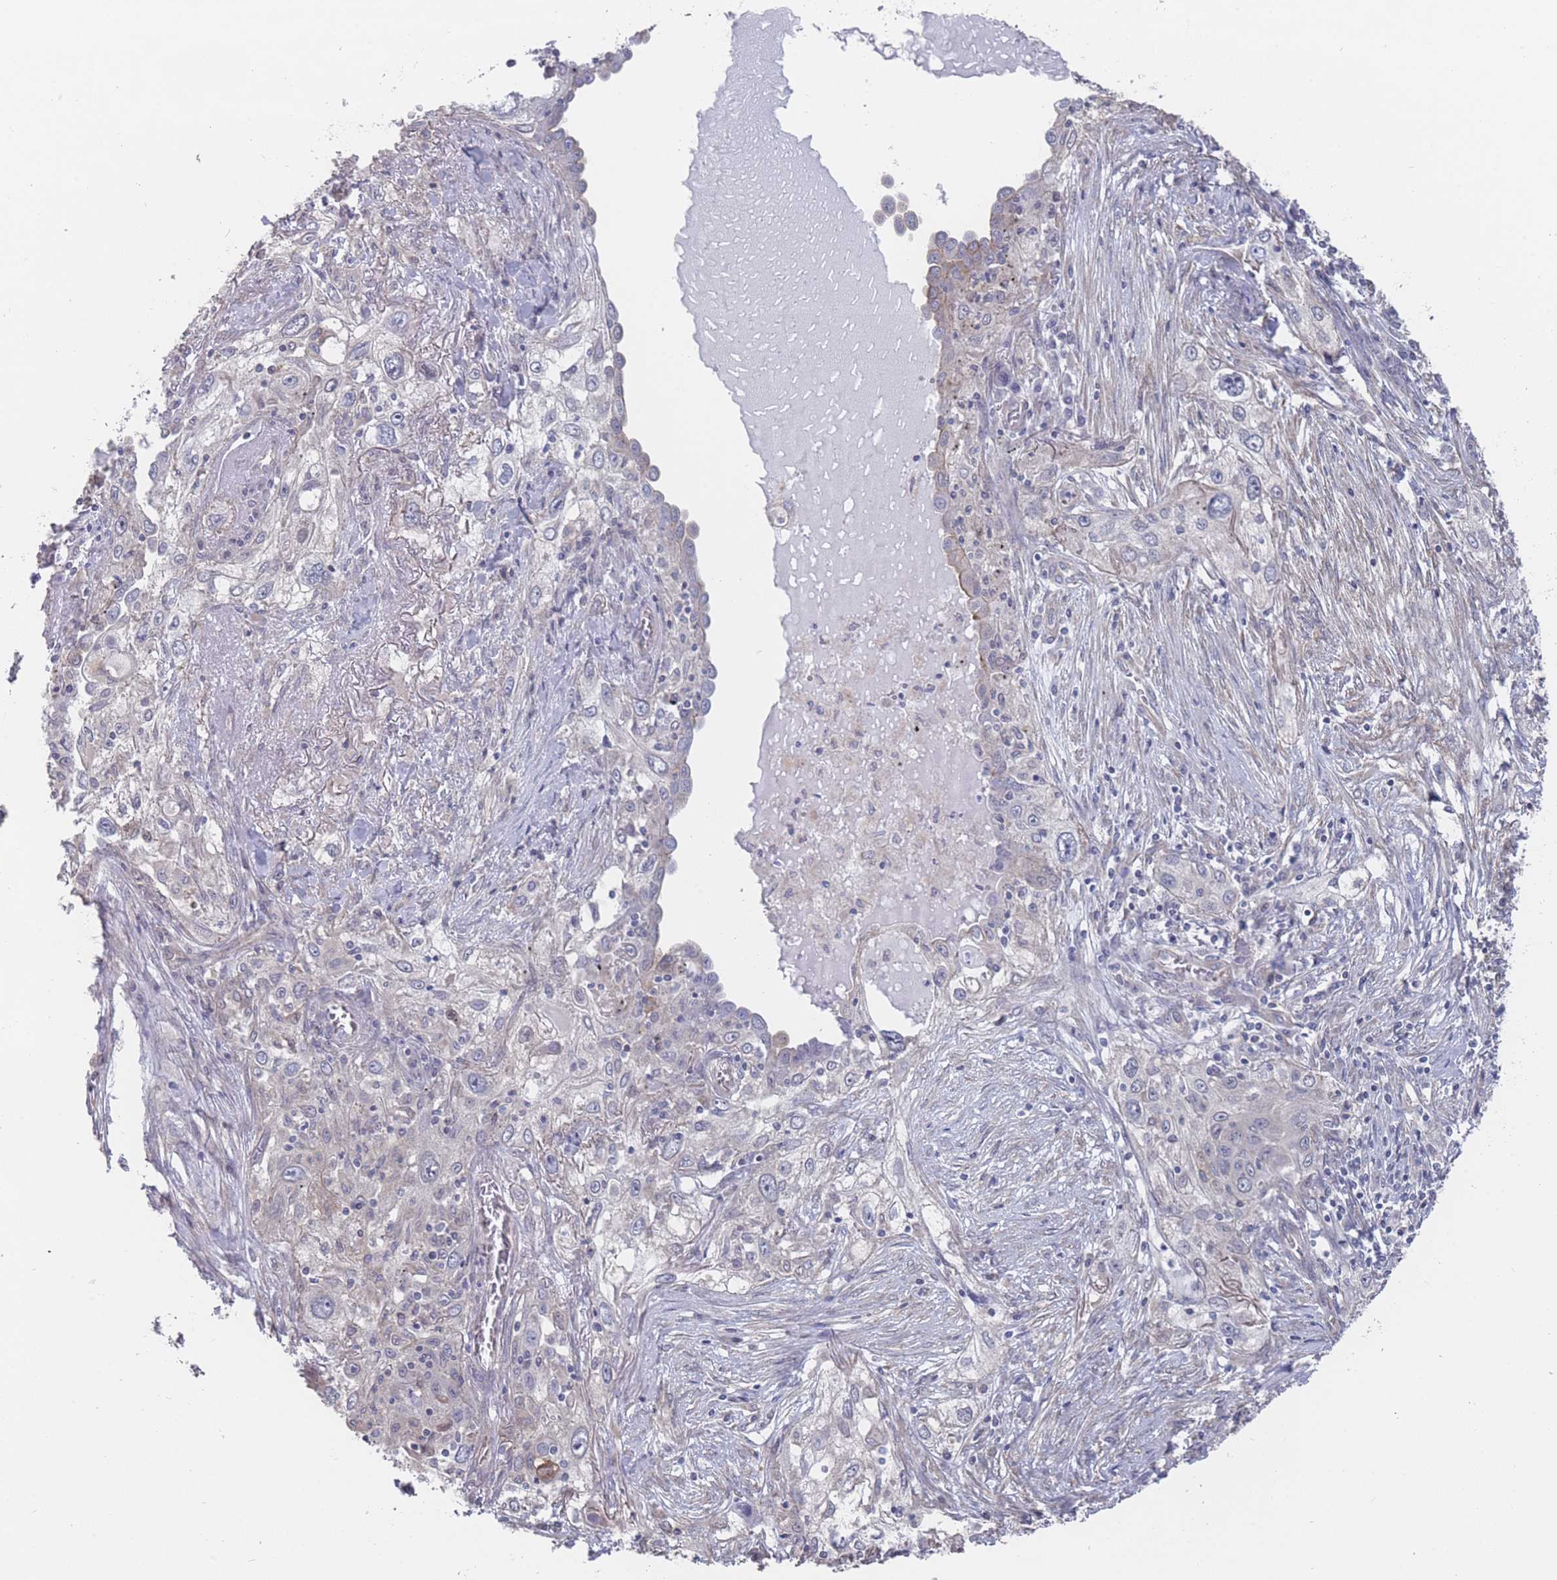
{"staining": {"intensity": "moderate", "quantity": "<25%", "location": "cytoplasmic/membranous"}, "tissue": "lung cancer", "cell_type": "Tumor cells", "image_type": "cancer", "snomed": [{"axis": "morphology", "description": "Squamous cell carcinoma, NOS"}, {"axis": "topography", "description": "Lung"}], "caption": "Immunohistochemical staining of lung cancer (squamous cell carcinoma) reveals low levels of moderate cytoplasmic/membranous expression in approximately <25% of tumor cells.", "gene": "SLC1A6", "patient": {"sex": "female", "age": 69}}